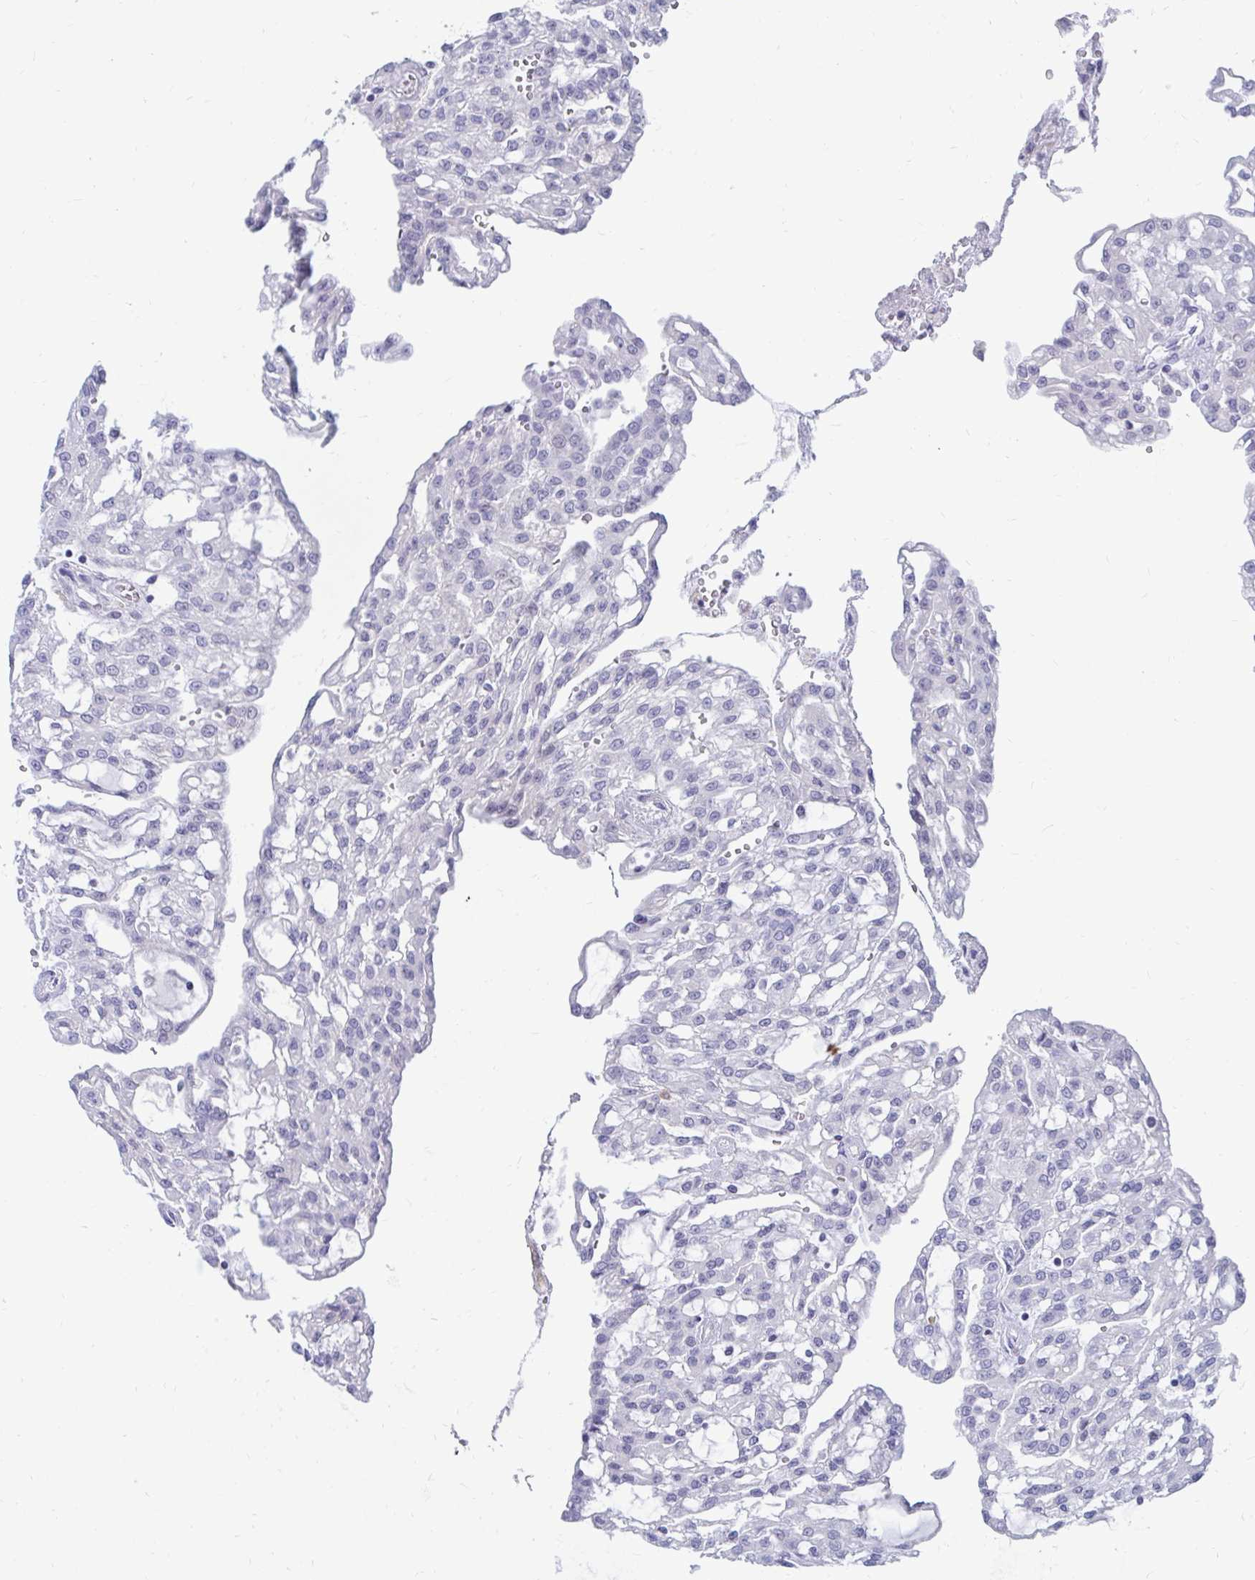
{"staining": {"intensity": "negative", "quantity": "none", "location": "none"}, "tissue": "renal cancer", "cell_type": "Tumor cells", "image_type": "cancer", "snomed": [{"axis": "morphology", "description": "Adenocarcinoma, NOS"}, {"axis": "topography", "description": "Kidney"}], "caption": "Image shows no significant protein expression in tumor cells of renal cancer.", "gene": "FAM219B", "patient": {"sex": "male", "age": 63}}